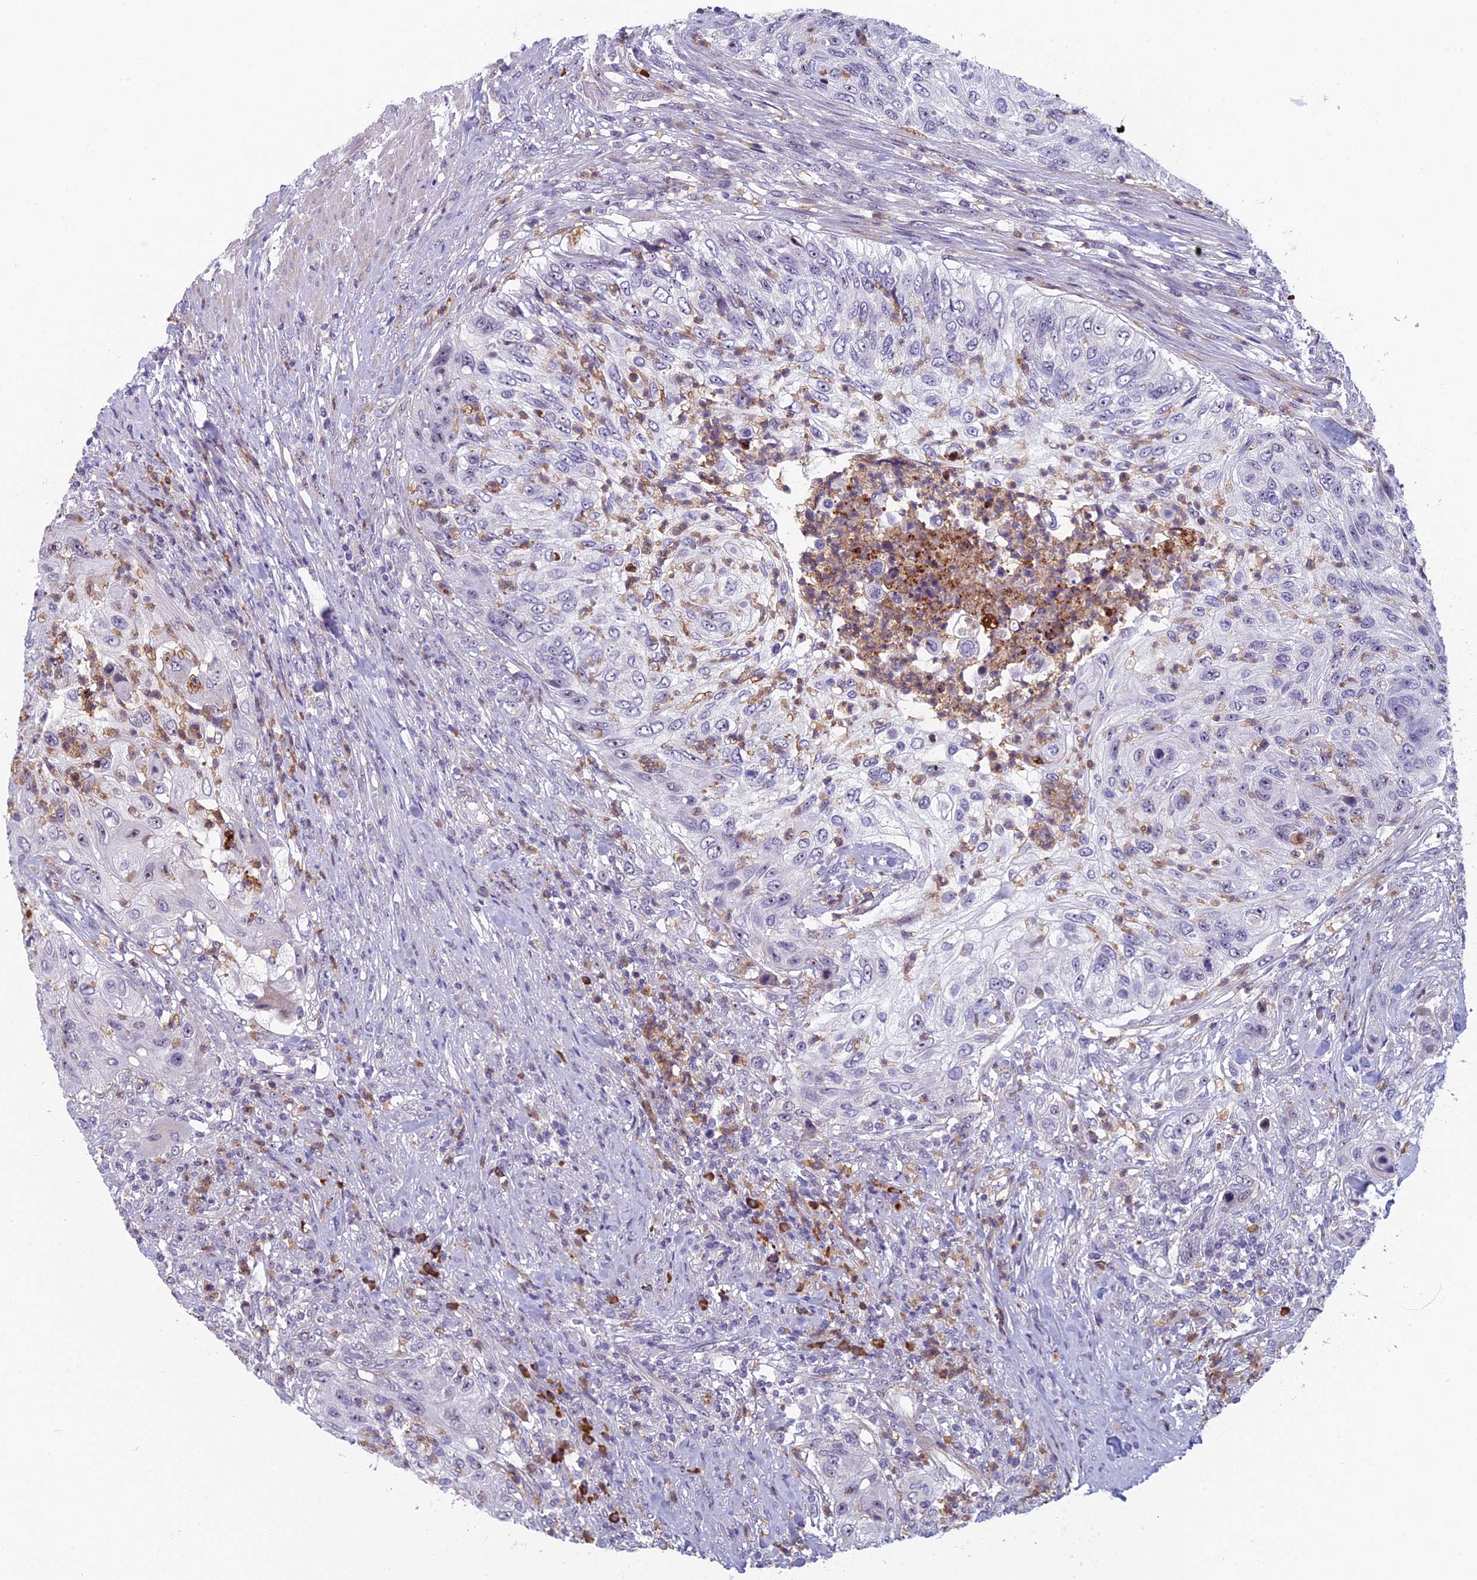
{"staining": {"intensity": "negative", "quantity": "none", "location": "none"}, "tissue": "urothelial cancer", "cell_type": "Tumor cells", "image_type": "cancer", "snomed": [{"axis": "morphology", "description": "Urothelial carcinoma, High grade"}, {"axis": "topography", "description": "Urinary bladder"}], "caption": "There is no significant staining in tumor cells of urothelial carcinoma (high-grade). (Stains: DAB (3,3'-diaminobenzidine) IHC with hematoxylin counter stain, Microscopy: brightfield microscopy at high magnification).", "gene": "NOC2L", "patient": {"sex": "female", "age": 60}}